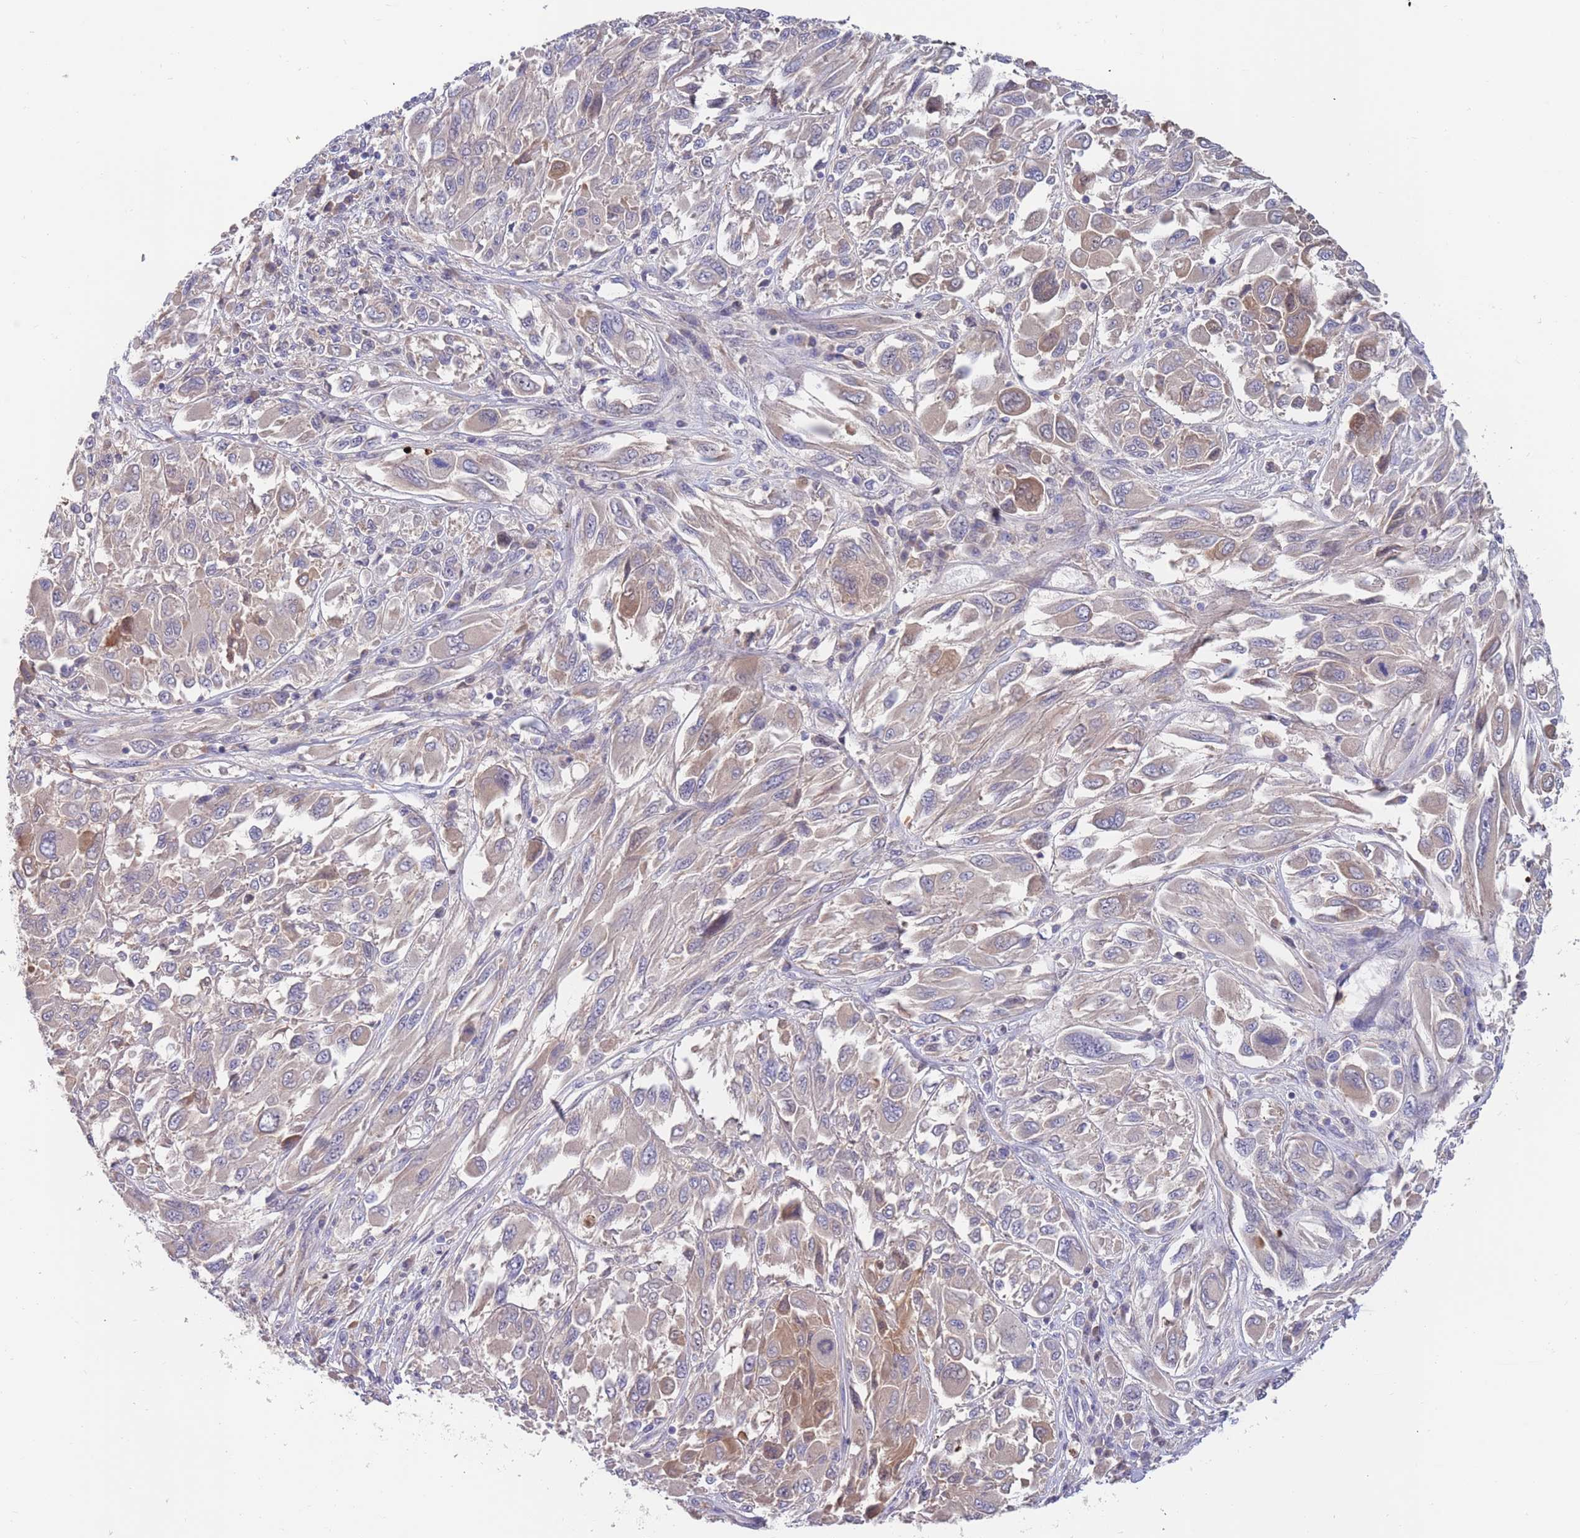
{"staining": {"intensity": "weak", "quantity": "<25%", "location": "cytoplasmic/membranous"}, "tissue": "melanoma", "cell_type": "Tumor cells", "image_type": "cancer", "snomed": [{"axis": "morphology", "description": "Malignant melanoma, NOS"}, {"axis": "topography", "description": "Skin"}], "caption": "Human melanoma stained for a protein using immunohistochemistry (IHC) exhibits no staining in tumor cells.", "gene": "BORCS5", "patient": {"sex": "female", "age": 91}}